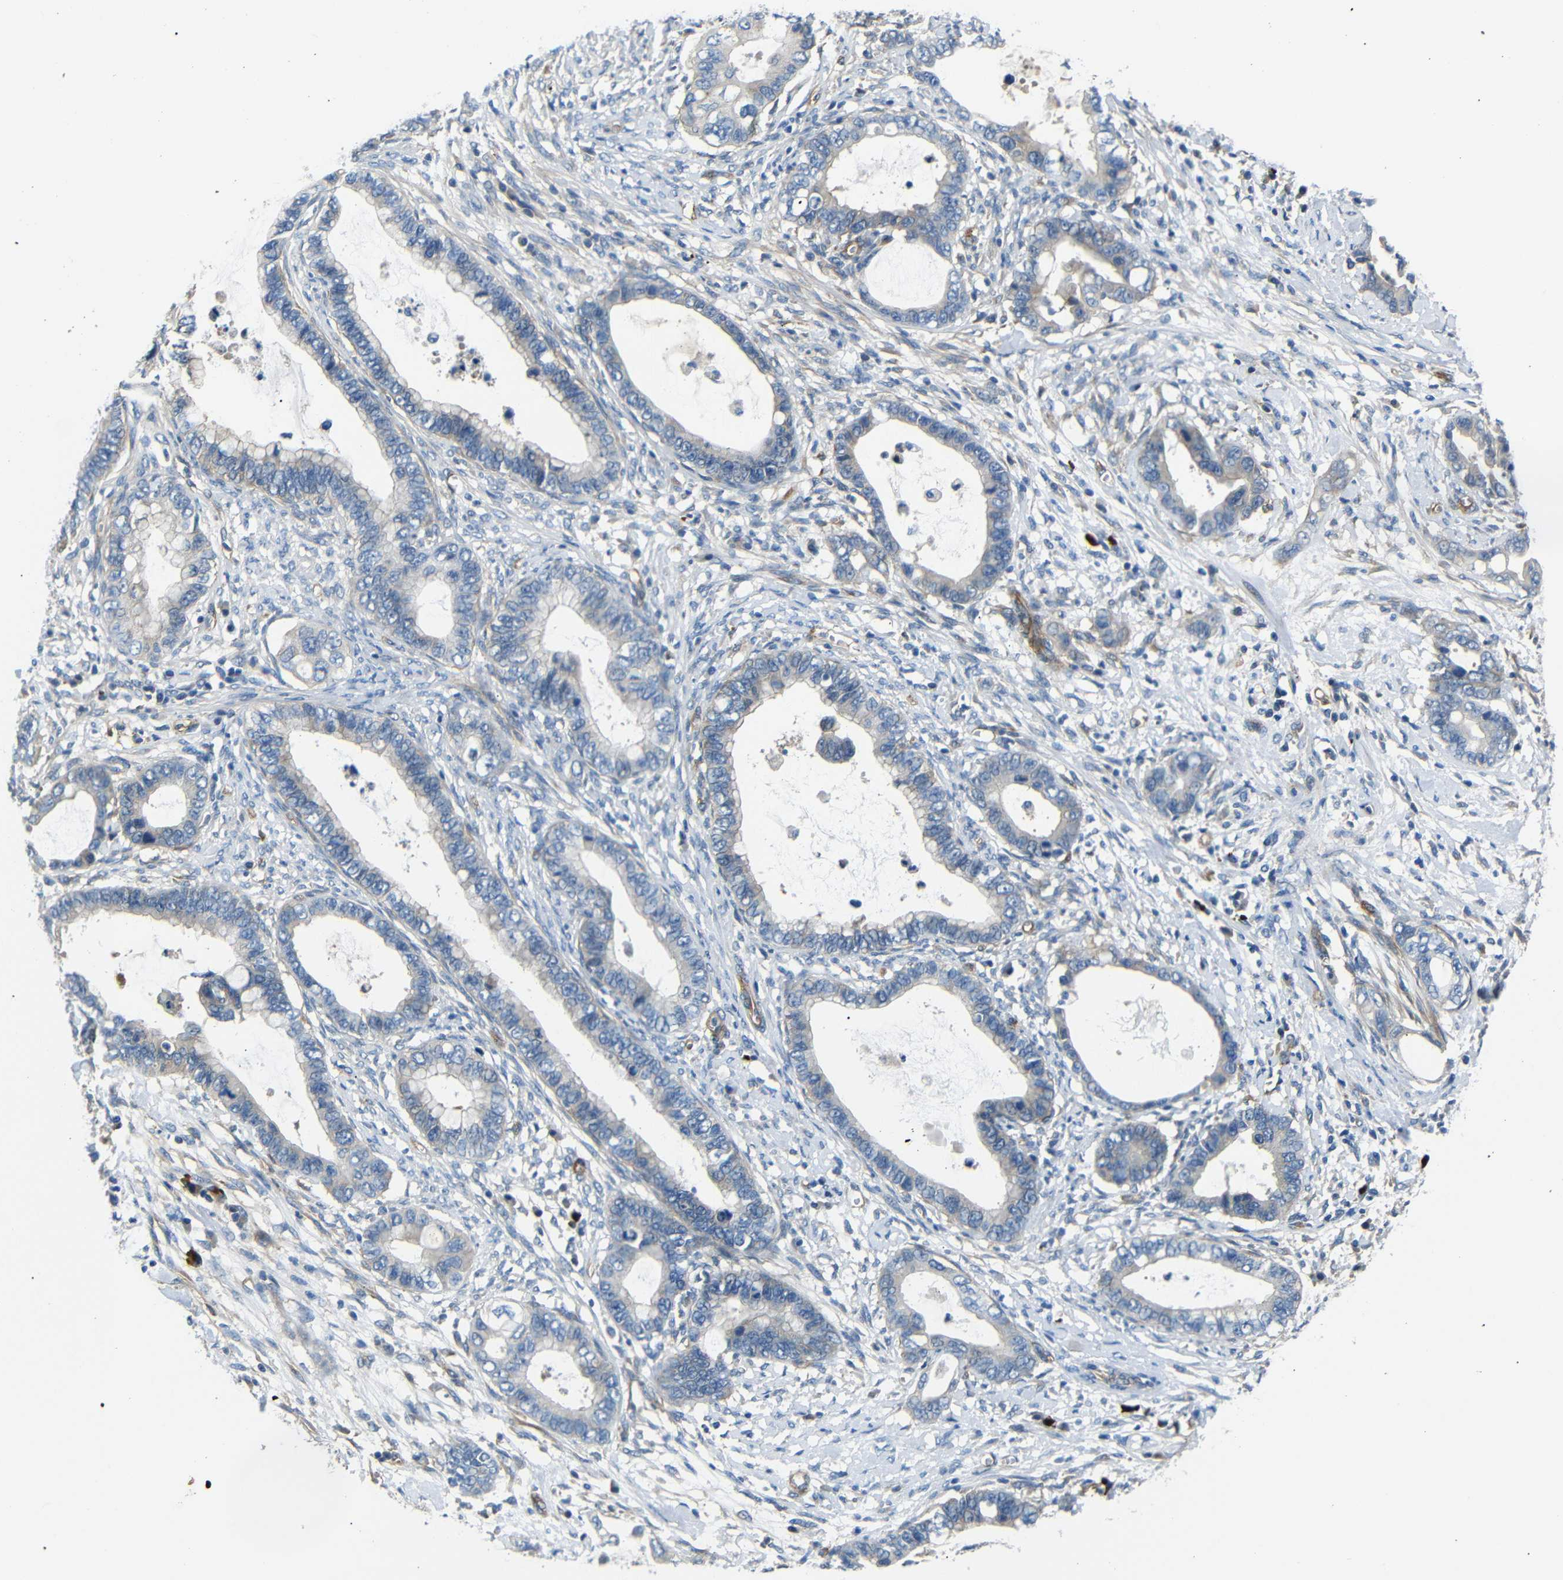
{"staining": {"intensity": "moderate", "quantity": "<25%", "location": "cytoplasmic/membranous"}, "tissue": "cervical cancer", "cell_type": "Tumor cells", "image_type": "cancer", "snomed": [{"axis": "morphology", "description": "Adenocarcinoma, NOS"}, {"axis": "topography", "description": "Cervix"}], "caption": "Protein staining shows moderate cytoplasmic/membranous staining in about <25% of tumor cells in adenocarcinoma (cervical). The protein is shown in brown color, while the nuclei are stained blue.", "gene": "MYO1B", "patient": {"sex": "female", "age": 44}}